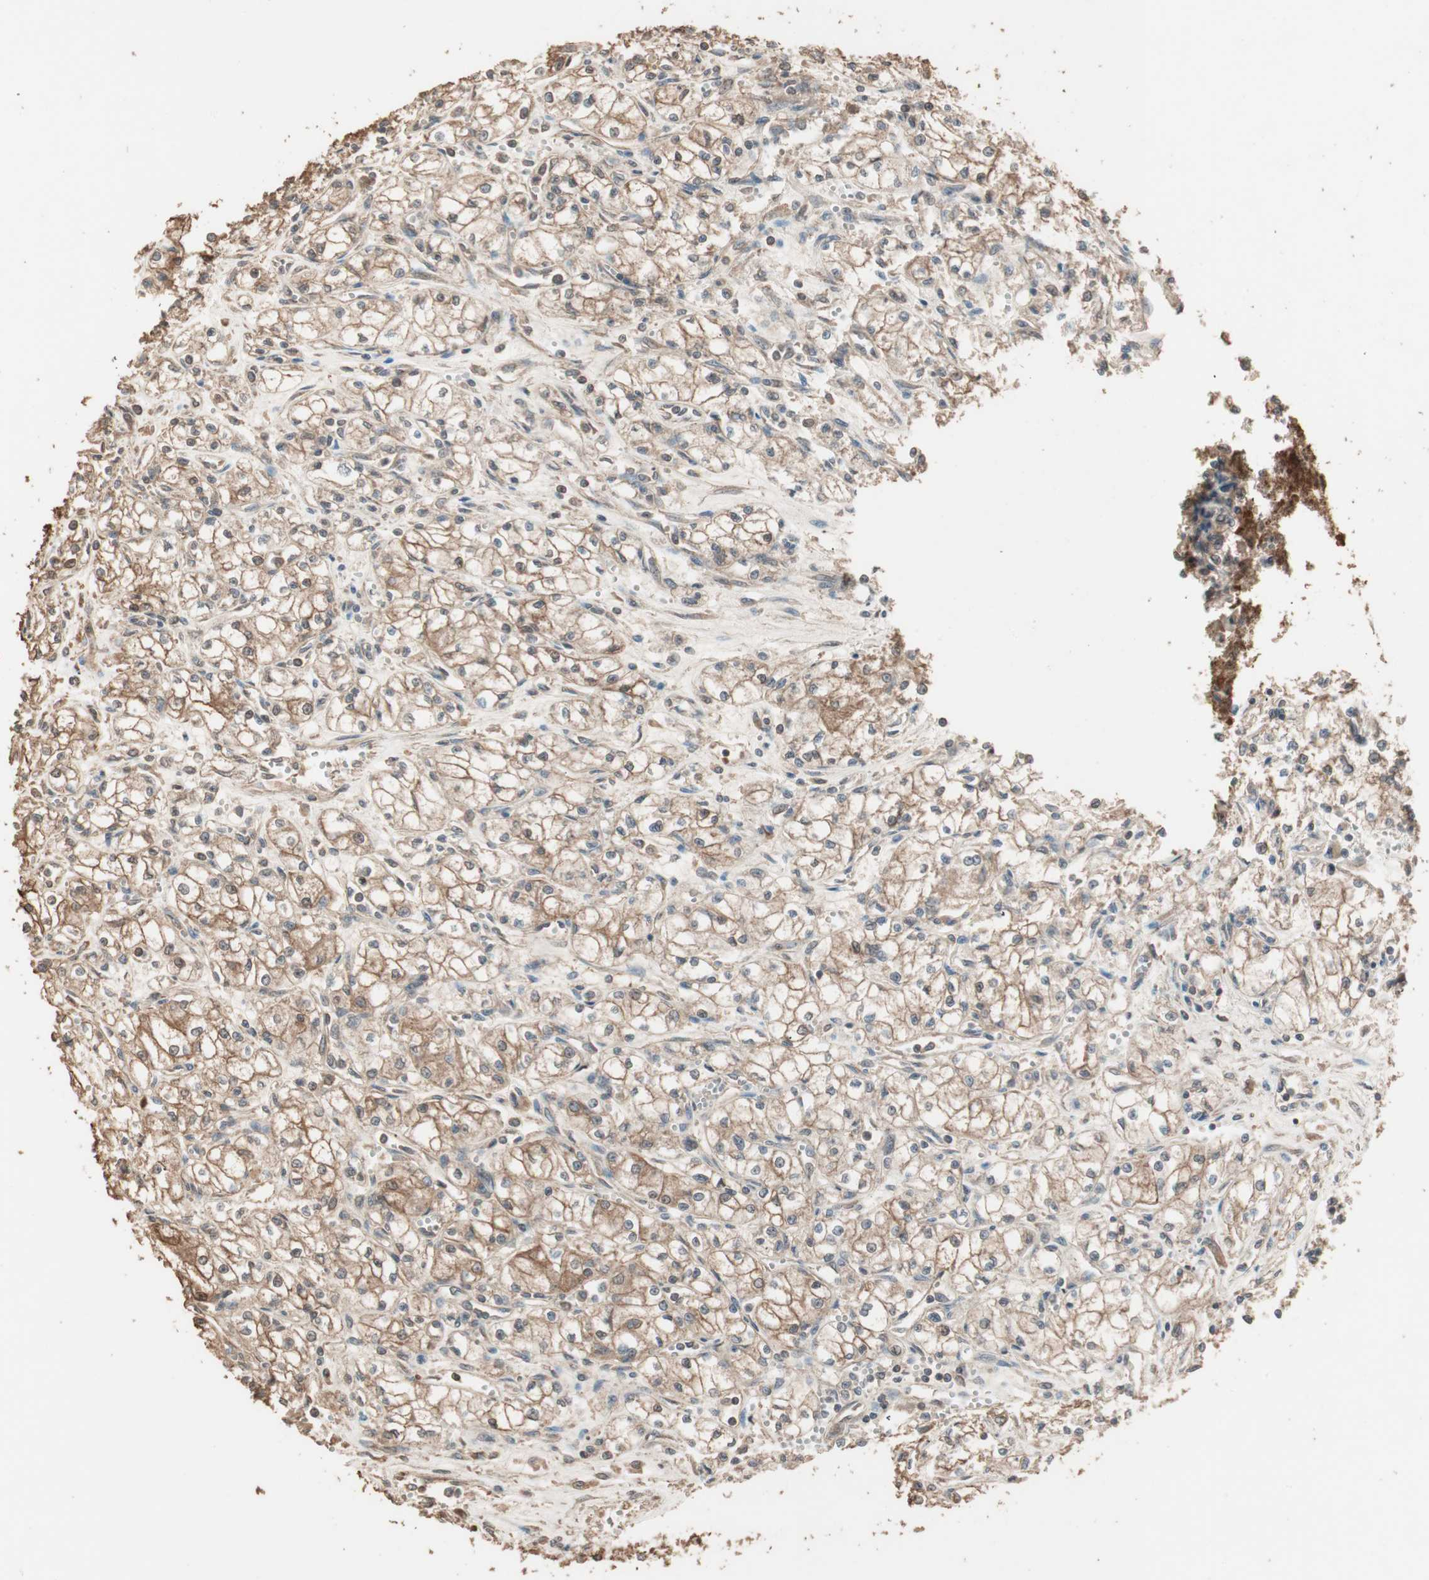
{"staining": {"intensity": "moderate", "quantity": ">75%", "location": "cytoplasmic/membranous,nuclear"}, "tissue": "renal cancer", "cell_type": "Tumor cells", "image_type": "cancer", "snomed": [{"axis": "morphology", "description": "Normal tissue, NOS"}, {"axis": "morphology", "description": "Adenocarcinoma, NOS"}, {"axis": "topography", "description": "Kidney"}], "caption": "This photomicrograph shows IHC staining of human renal cancer, with medium moderate cytoplasmic/membranous and nuclear staining in approximately >75% of tumor cells.", "gene": "USP20", "patient": {"sex": "male", "age": 59}}